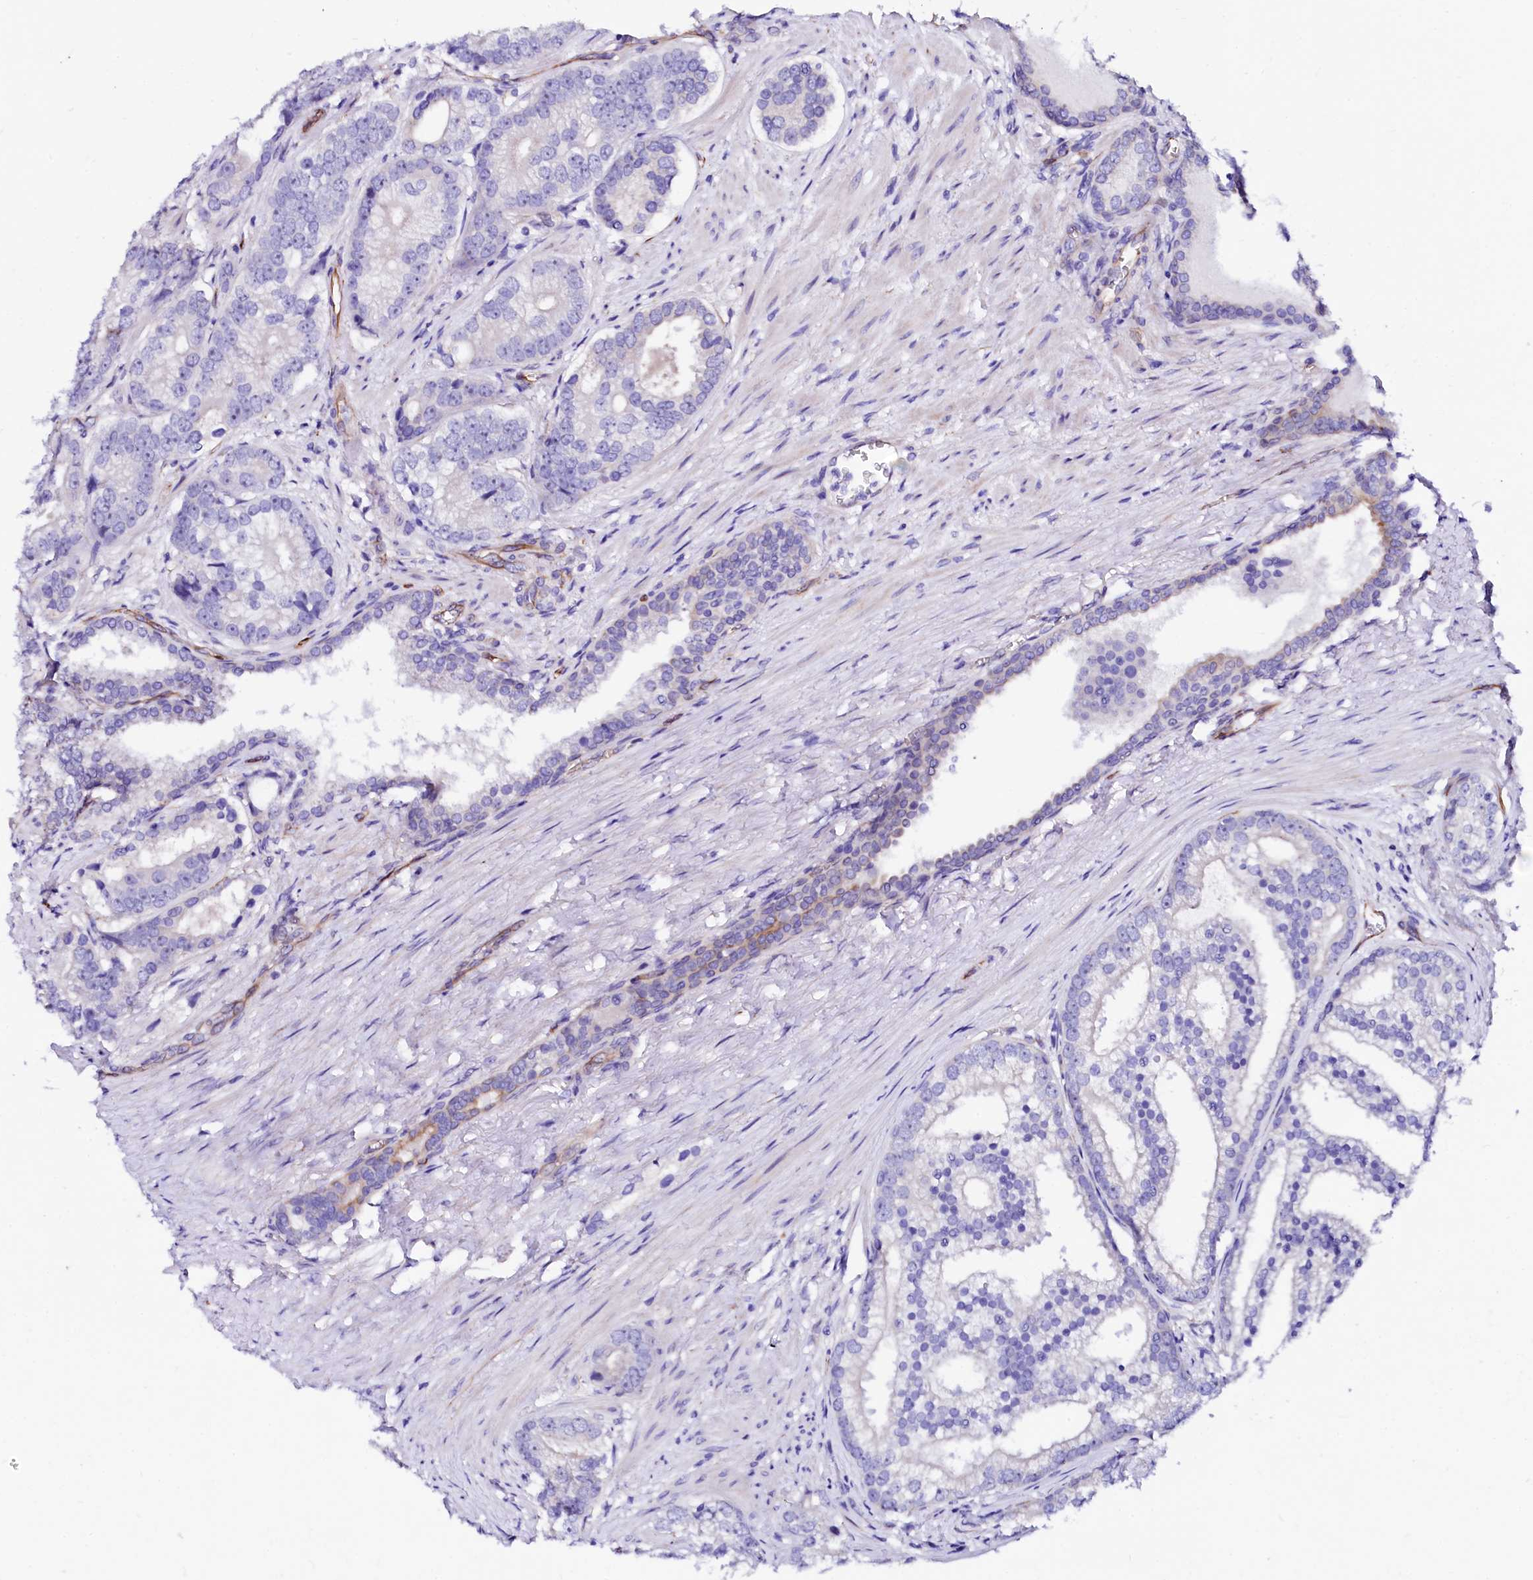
{"staining": {"intensity": "negative", "quantity": "none", "location": "none"}, "tissue": "prostate cancer", "cell_type": "Tumor cells", "image_type": "cancer", "snomed": [{"axis": "morphology", "description": "Adenocarcinoma, High grade"}, {"axis": "topography", "description": "Prostate"}], "caption": "An IHC histopathology image of prostate cancer is shown. There is no staining in tumor cells of prostate cancer. (DAB (3,3'-diaminobenzidine) immunohistochemistry (IHC) with hematoxylin counter stain).", "gene": "SFR1", "patient": {"sex": "male", "age": 75}}